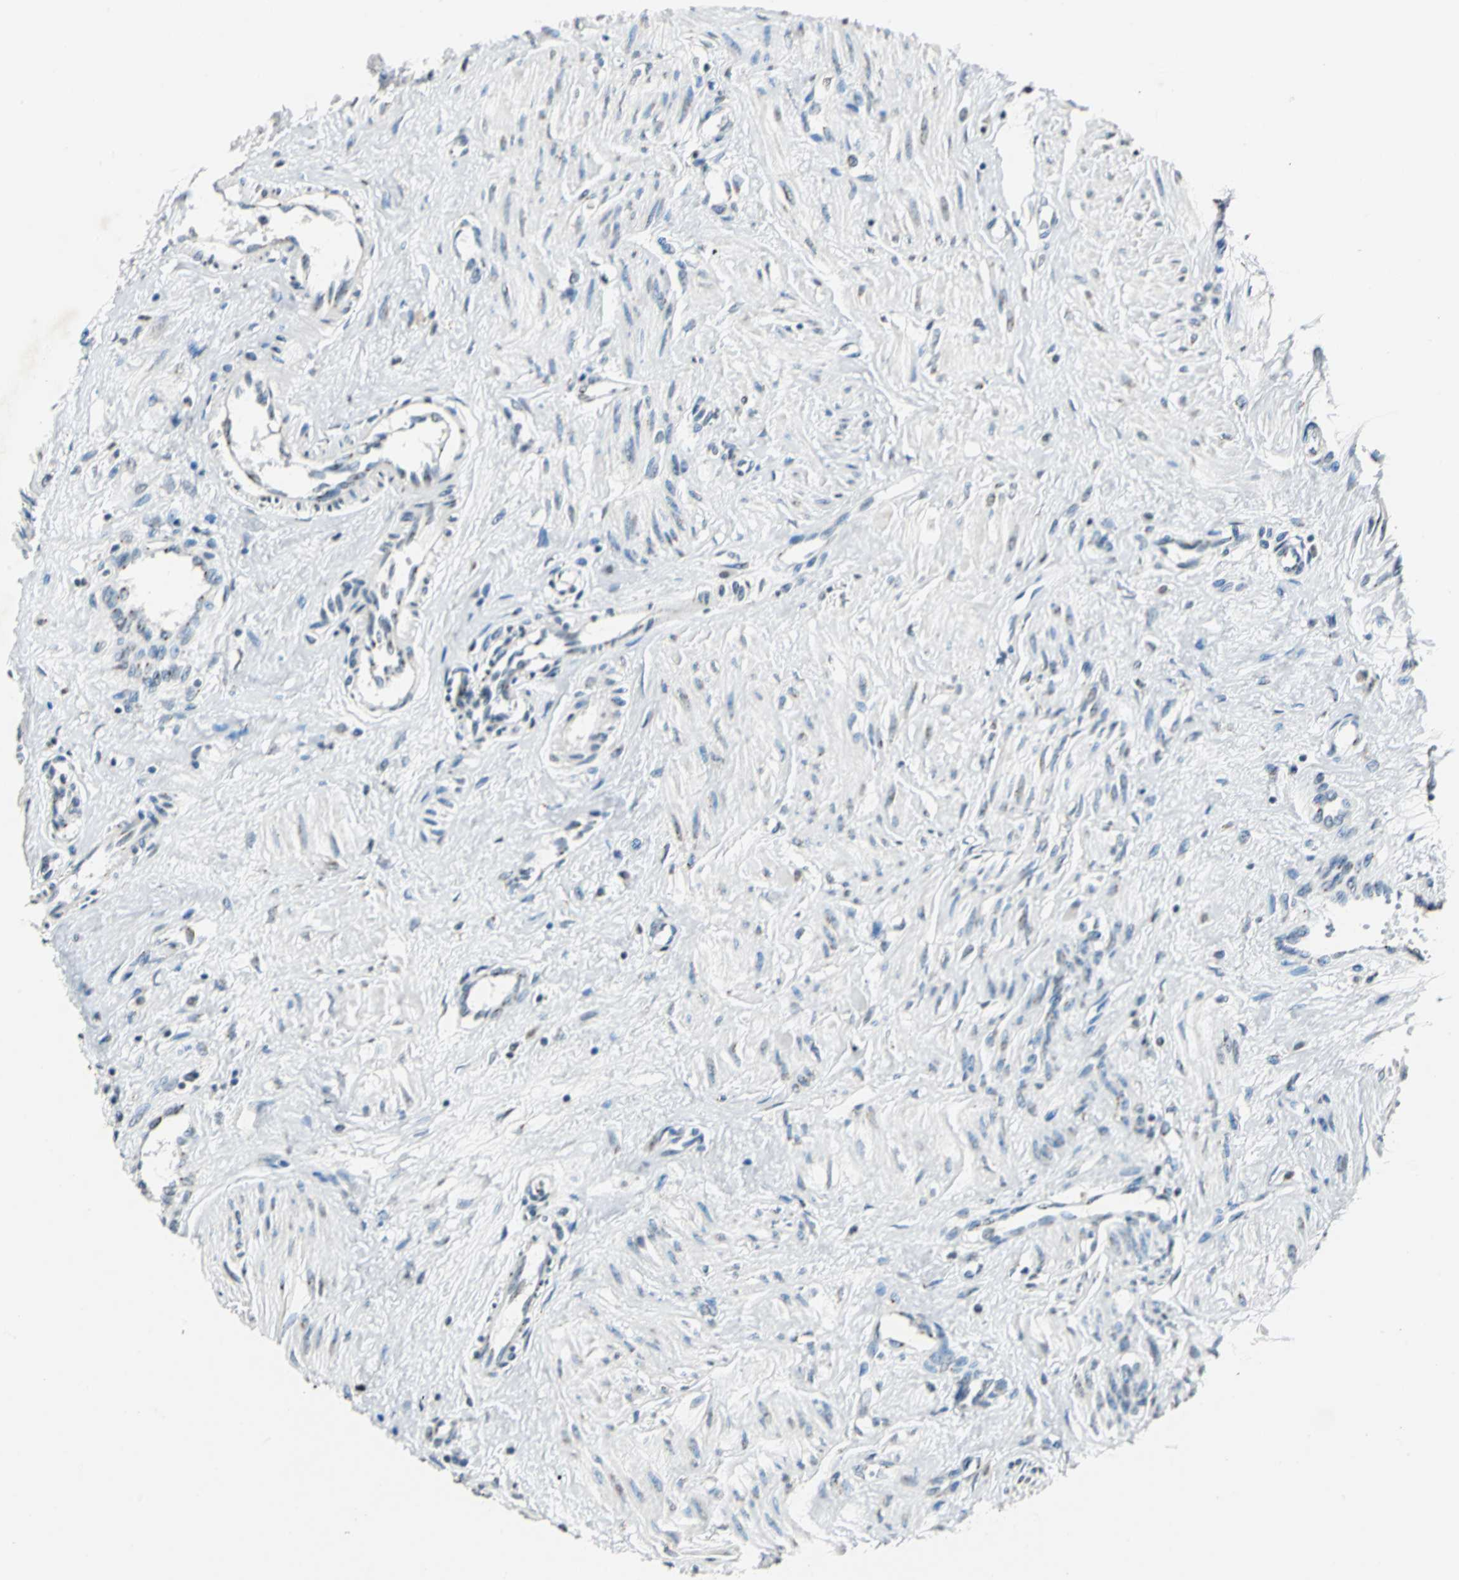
{"staining": {"intensity": "weak", "quantity": "<25%", "location": "cytoplasmic/membranous"}, "tissue": "smooth muscle", "cell_type": "Smooth muscle cells", "image_type": "normal", "snomed": [{"axis": "morphology", "description": "Normal tissue, NOS"}, {"axis": "topography", "description": "Smooth muscle"}, {"axis": "topography", "description": "Uterus"}], "caption": "Human smooth muscle stained for a protein using IHC reveals no positivity in smooth muscle cells.", "gene": "TMEM115", "patient": {"sex": "female", "age": 39}}